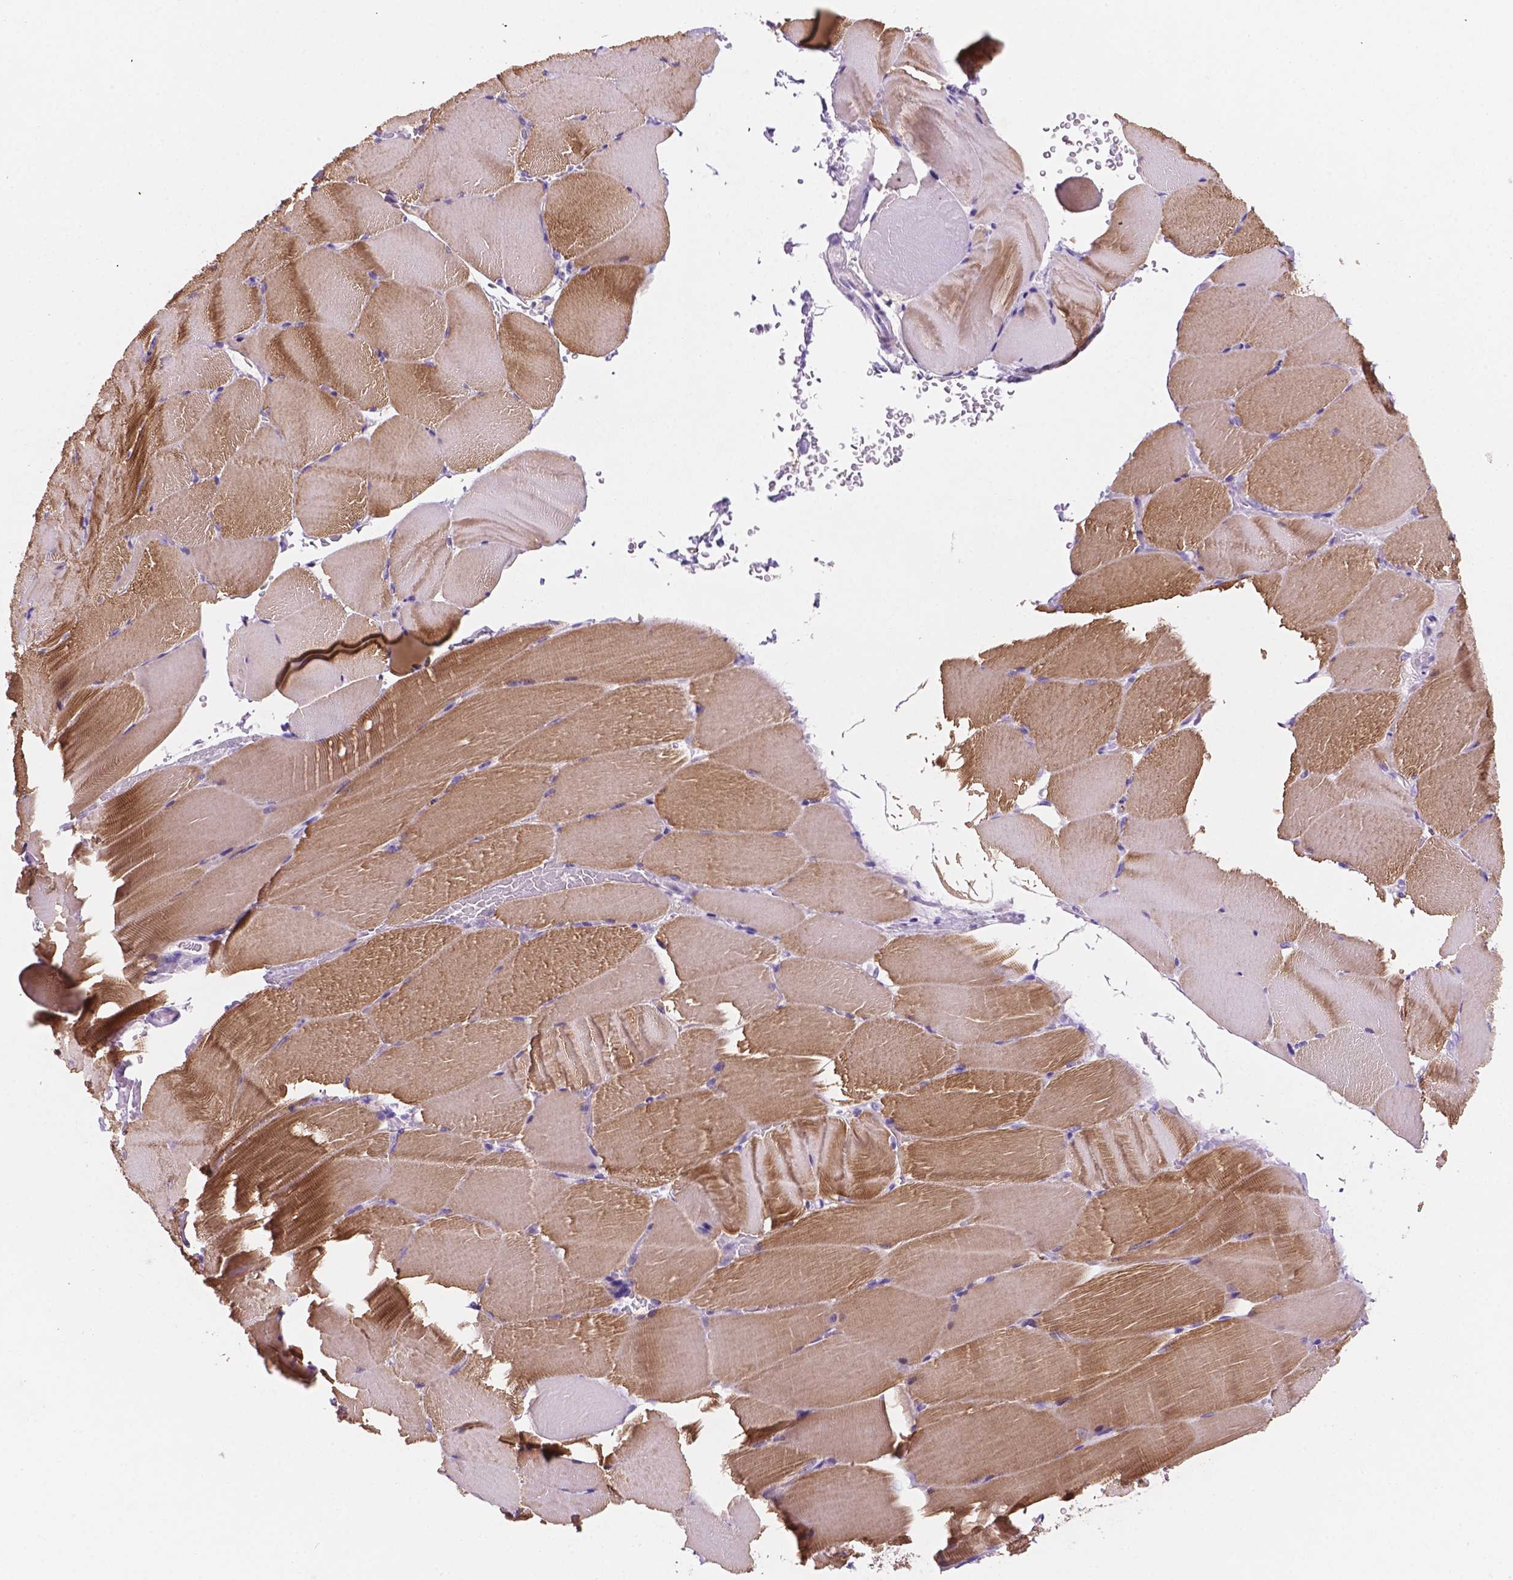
{"staining": {"intensity": "moderate", "quantity": "25%-75%", "location": "cytoplasmic/membranous"}, "tissue": "skeletal muscle", "cell_type": "Myocytes", "image_type": "normal", "snomed": [{"axis": "morphology", "description": "Normal tissue, NOS"}, {"axis": "topography", "description": "Skeletal muscle"}], "caption": "This image reveals immunohistochemistry staining of normal skeletal muscle, with medium moderate cytoplasmic/membranous expression in about 25%-75% of myocytes.", "gene": "EBLN2", "patient": {"sex": "female", "age": 37}}